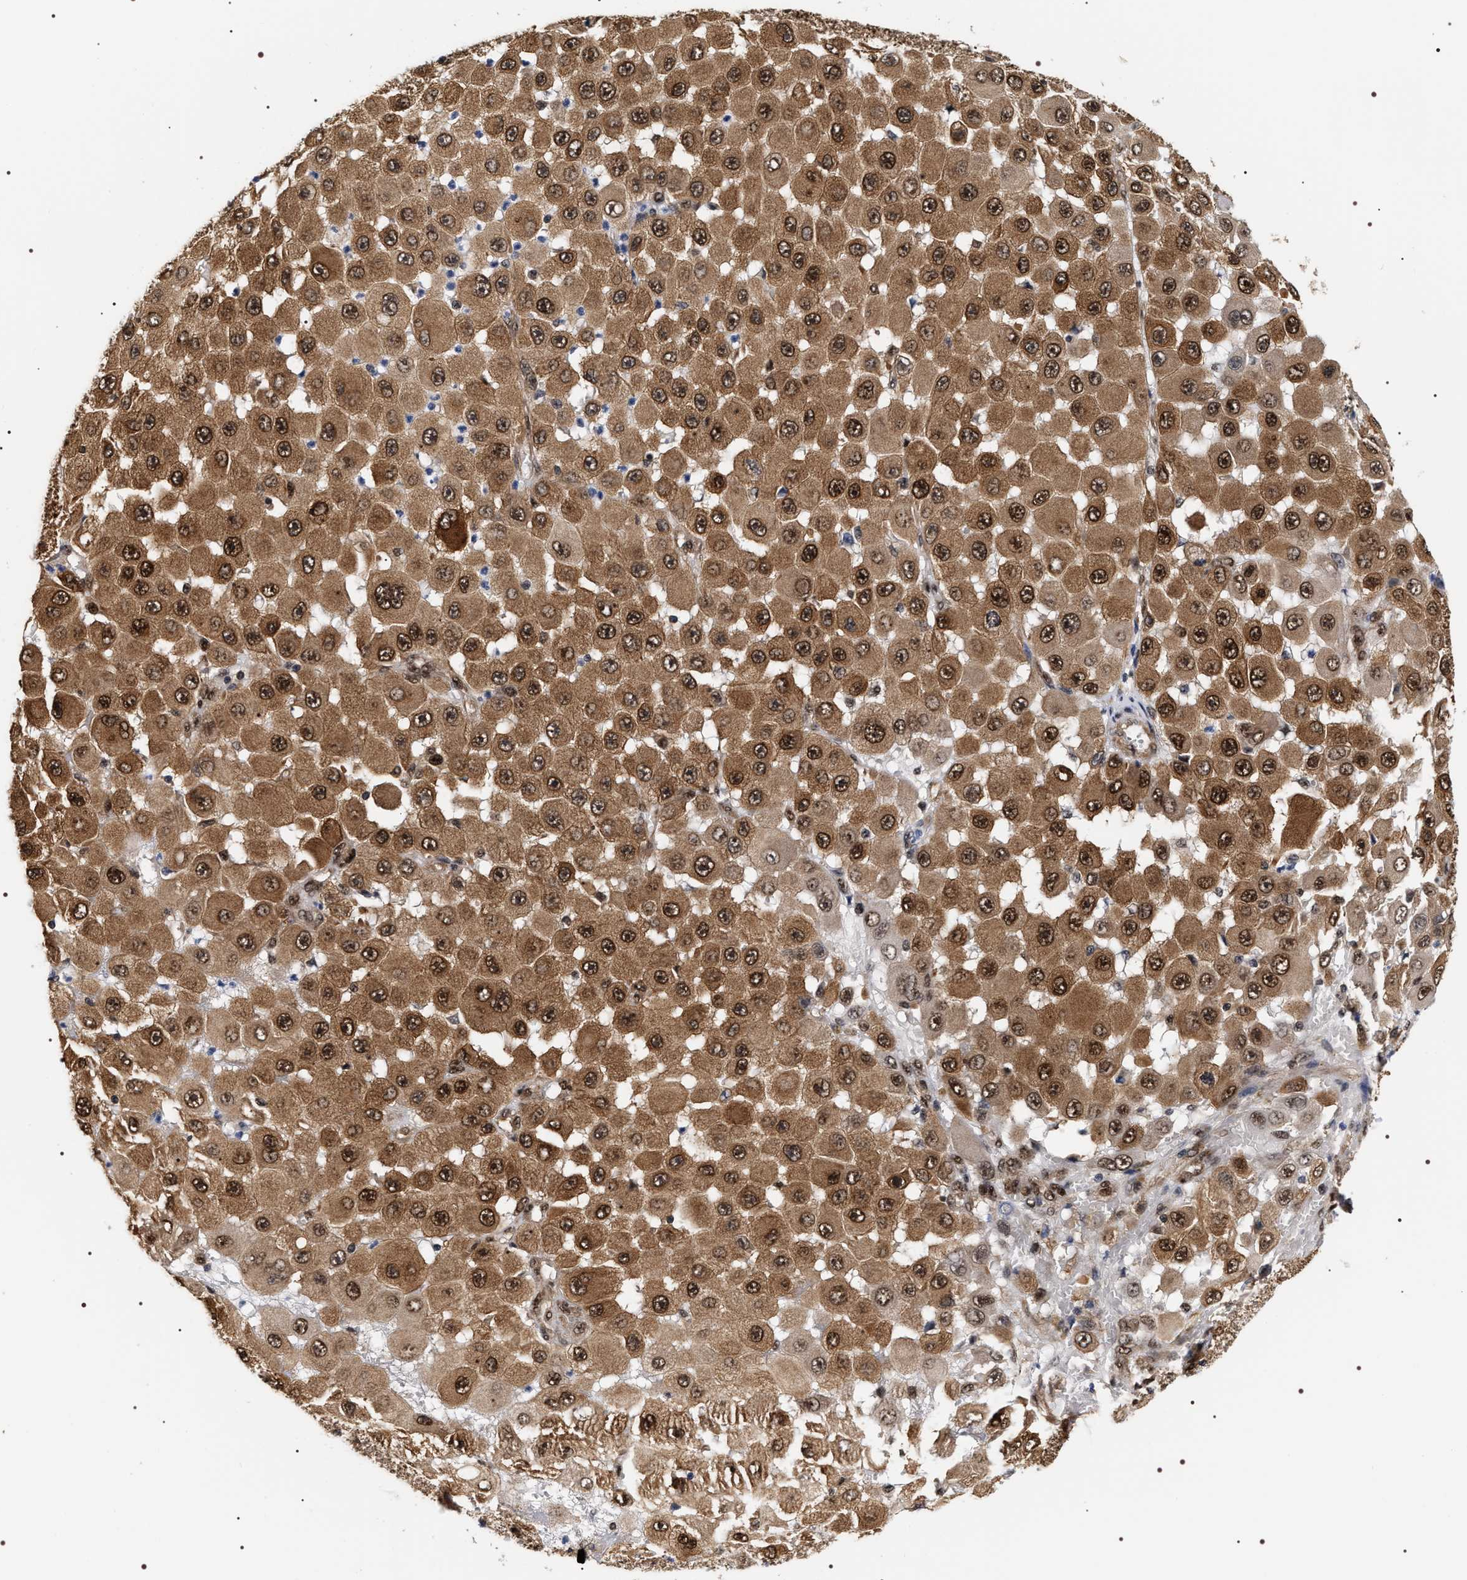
{"staining": {"intensity": "strong", "quantity": ">75%", "location": "cytoplasmic/membranous,nuclear"}, "tissue": "melanoma", "cell_type": "Tumor cells", "image_type": "cancer", "snomed": [{"axis": "morphology", "description": "Malignant melanoma, NOS"}, {"axis": "topography", "description": "Skin"}], "caption": "Immunohistochemical staining of human malignant melanoma demonstrates strong cytoplasmic/membranous and nuclear protein expression in approximately >75% of tumor cells. The staining was performed using DAB, with brown indicating positive protein expression. Nuclei are stained blue with hematoxylin.", "gene": "BAG6", "patient": {"sex": "female", "age": 81}}